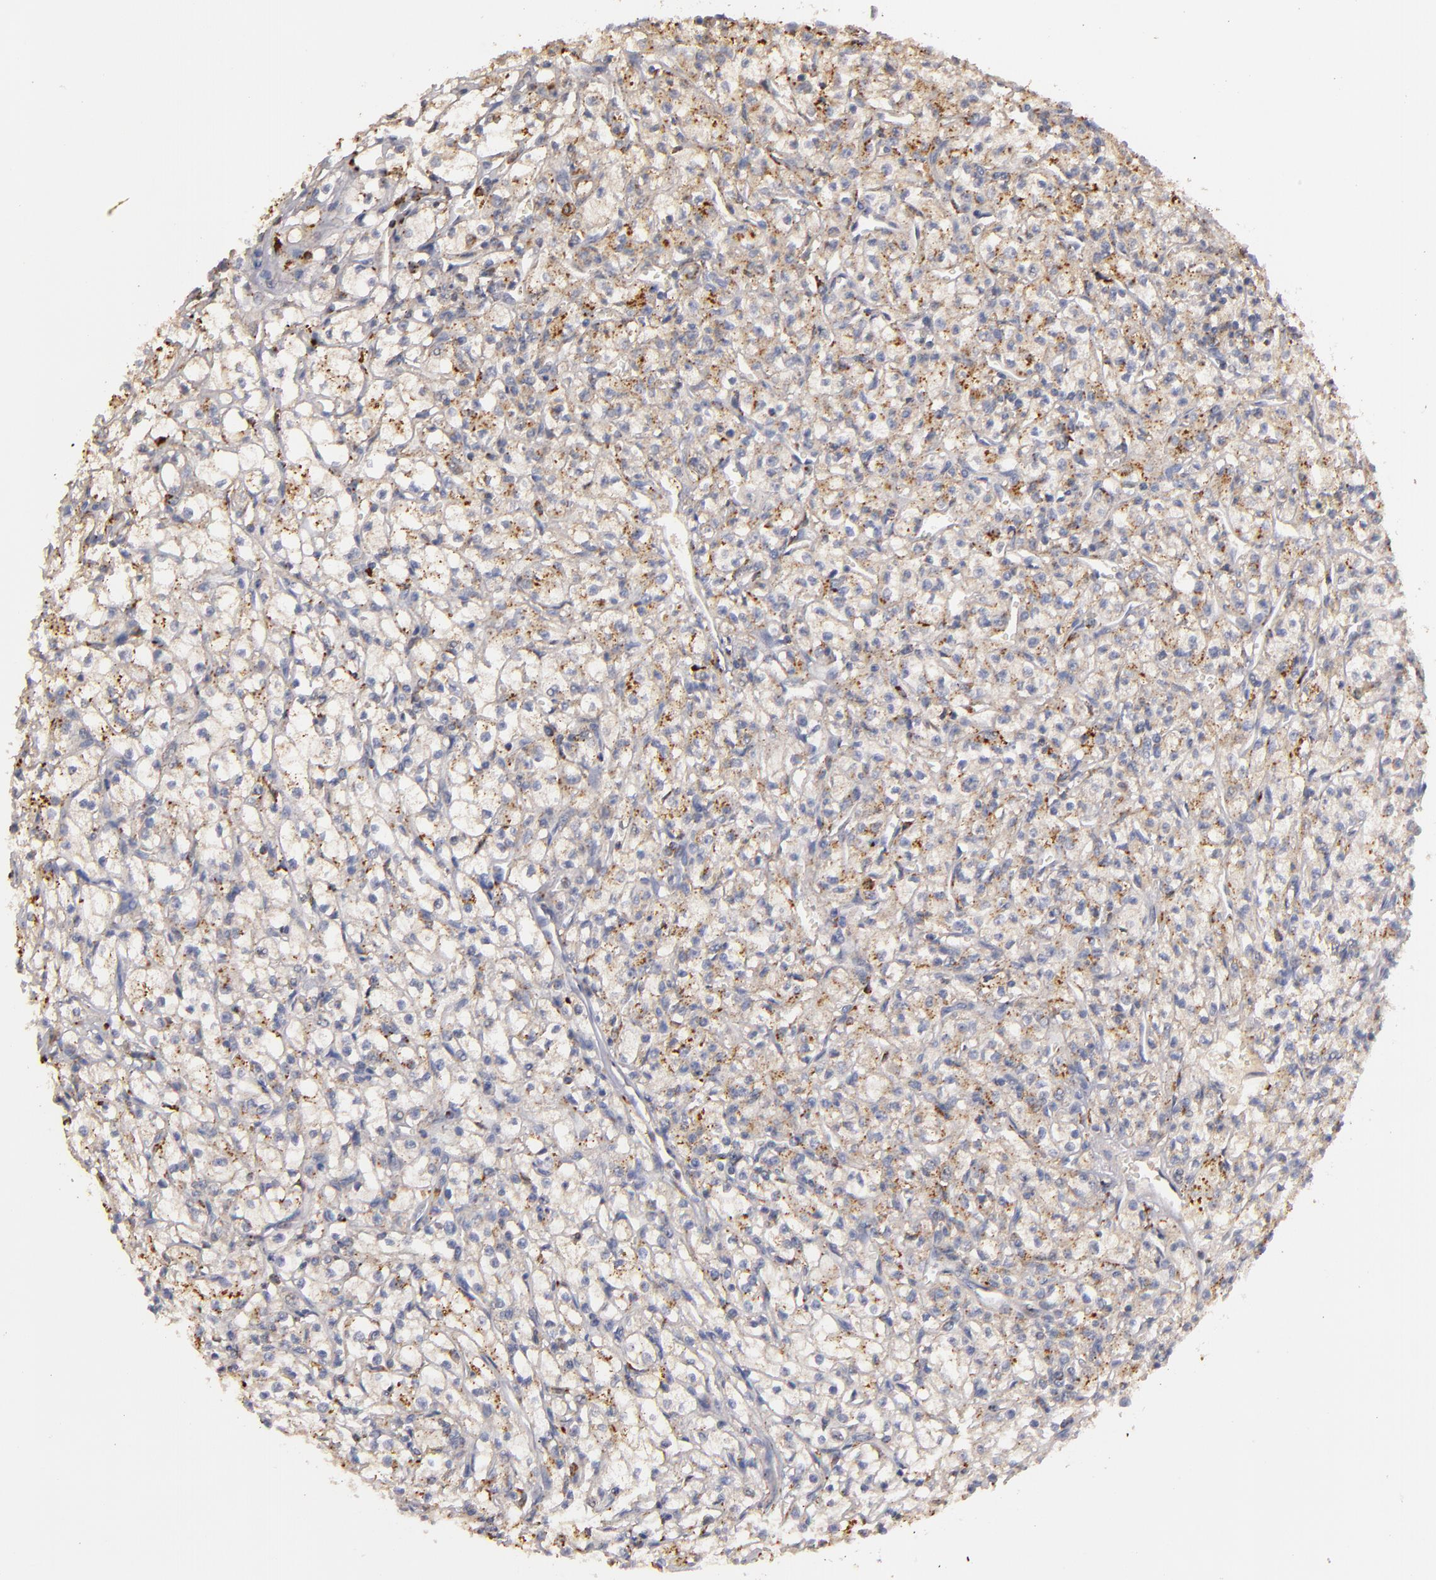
{"staining": {"intensity": "weak", "quantity": ">75%", "location": "cytoplasmic/membranous"}, "tissue": "renal cancer", "cell_type": "Tumor cells", "image_type": "cancer", "snomed": [{"axis": "morphology", "description": "Adenocarcinoma, NOS"}, {"axis": "topography", "description": "Kidney"}], "caption": "Immunohistochemistry (IHC) (DAB) staining of human renal adenocarcinoma displays weak cytoplasmic/membranous protein positivity in approximately >75% of tumor cells.", "gene": "TRAF1", "patient": {"sex": "male", "age": 61}}